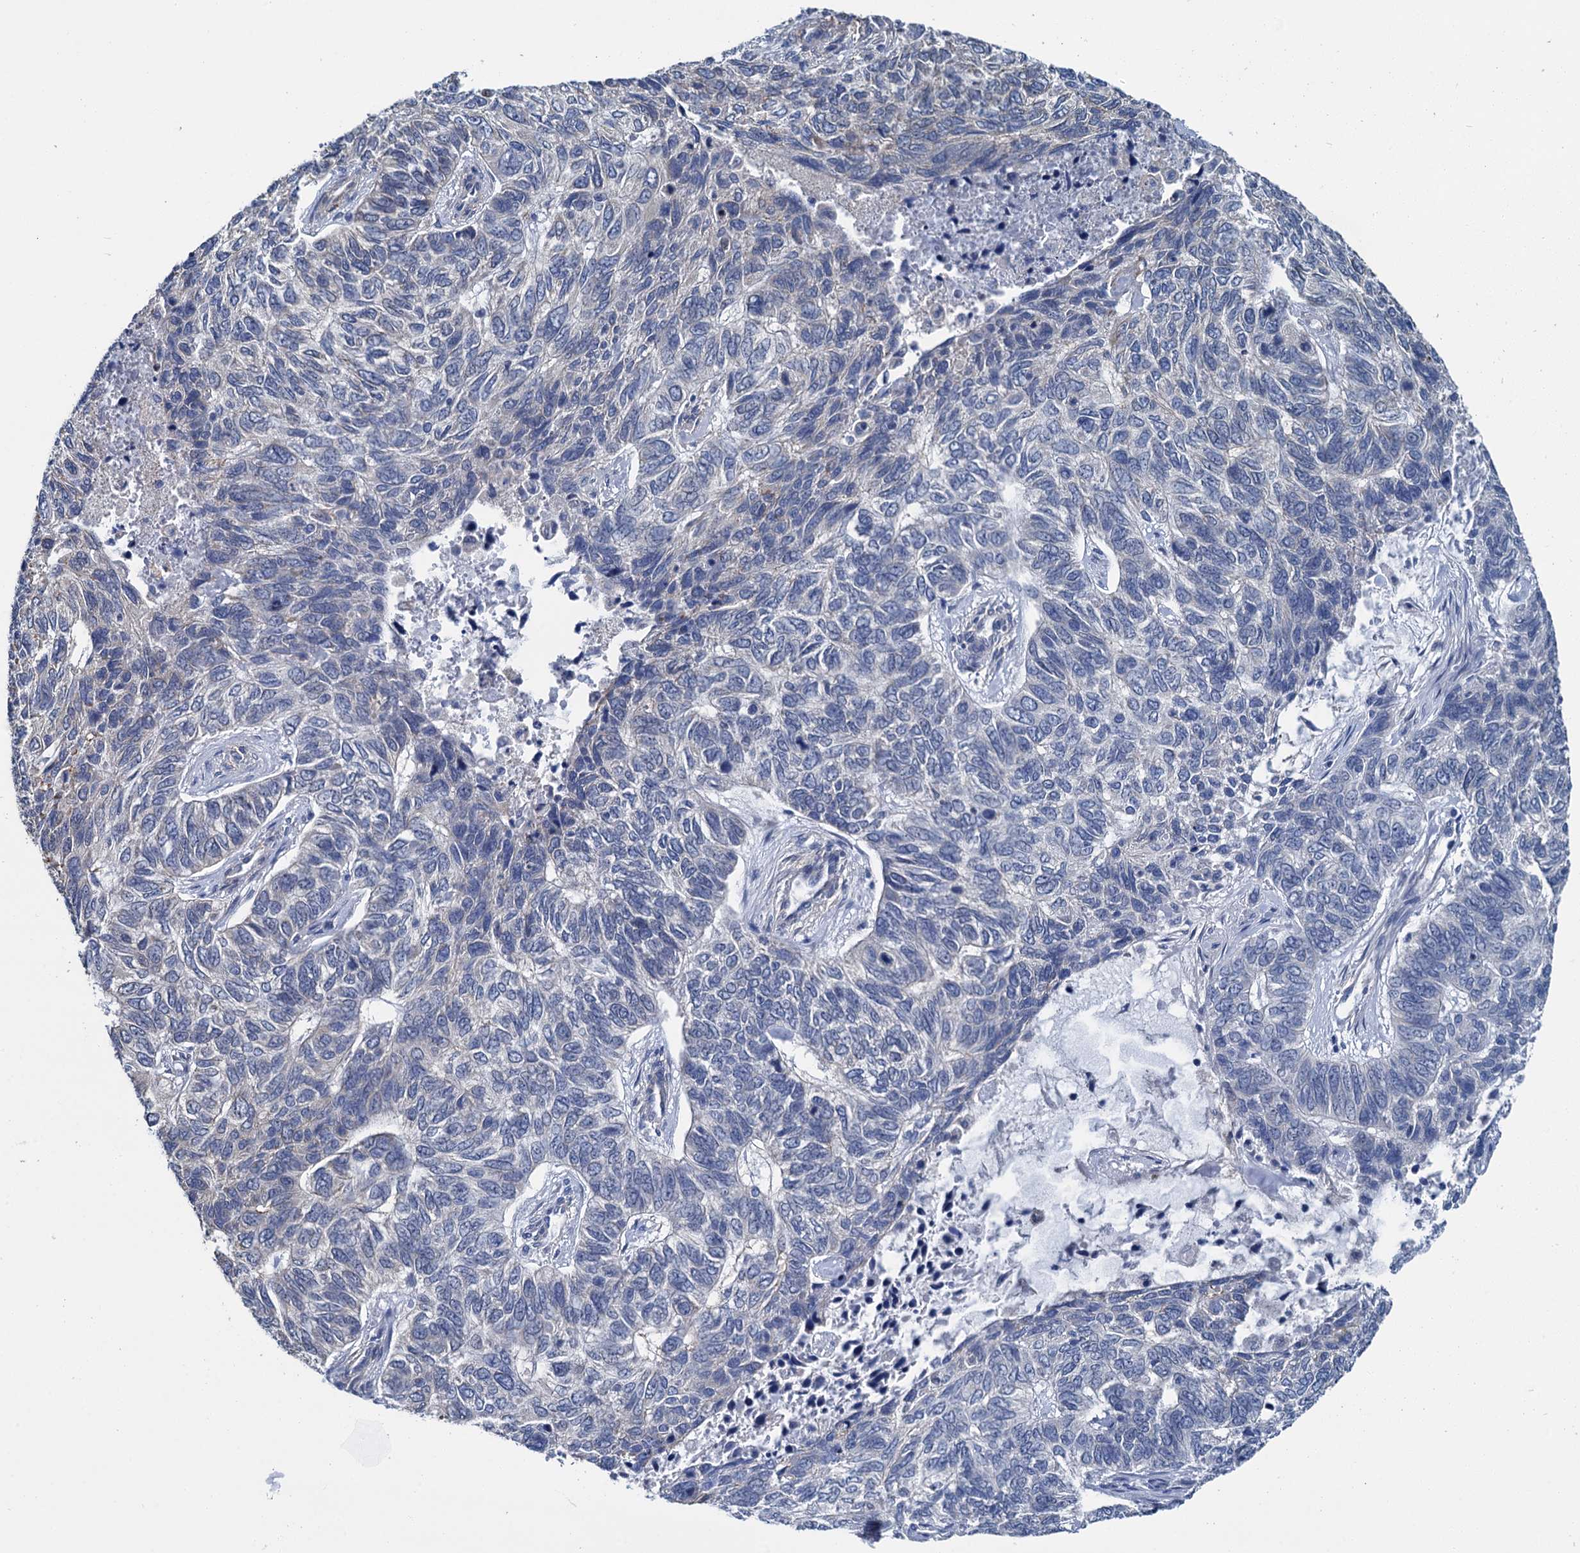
{"staining": {"intensity": "negative", "quantity": "none", "location": "none"}, "tissue": "skin cancer", "cell_type": "Tumor cells", "image_type": "cancer", "snomed": [{"axis": "morphology", "description": "Basal cell carcinoma"}, {"axis": "topography", "description": "Skin"}], "caption": "IHC image of human basal cell carcinoma (skin) stained for a protein (brown), which displays no staining in tumor cells.", "gene": "MIOX", "patient": {"sex": "female", "age": 65}}